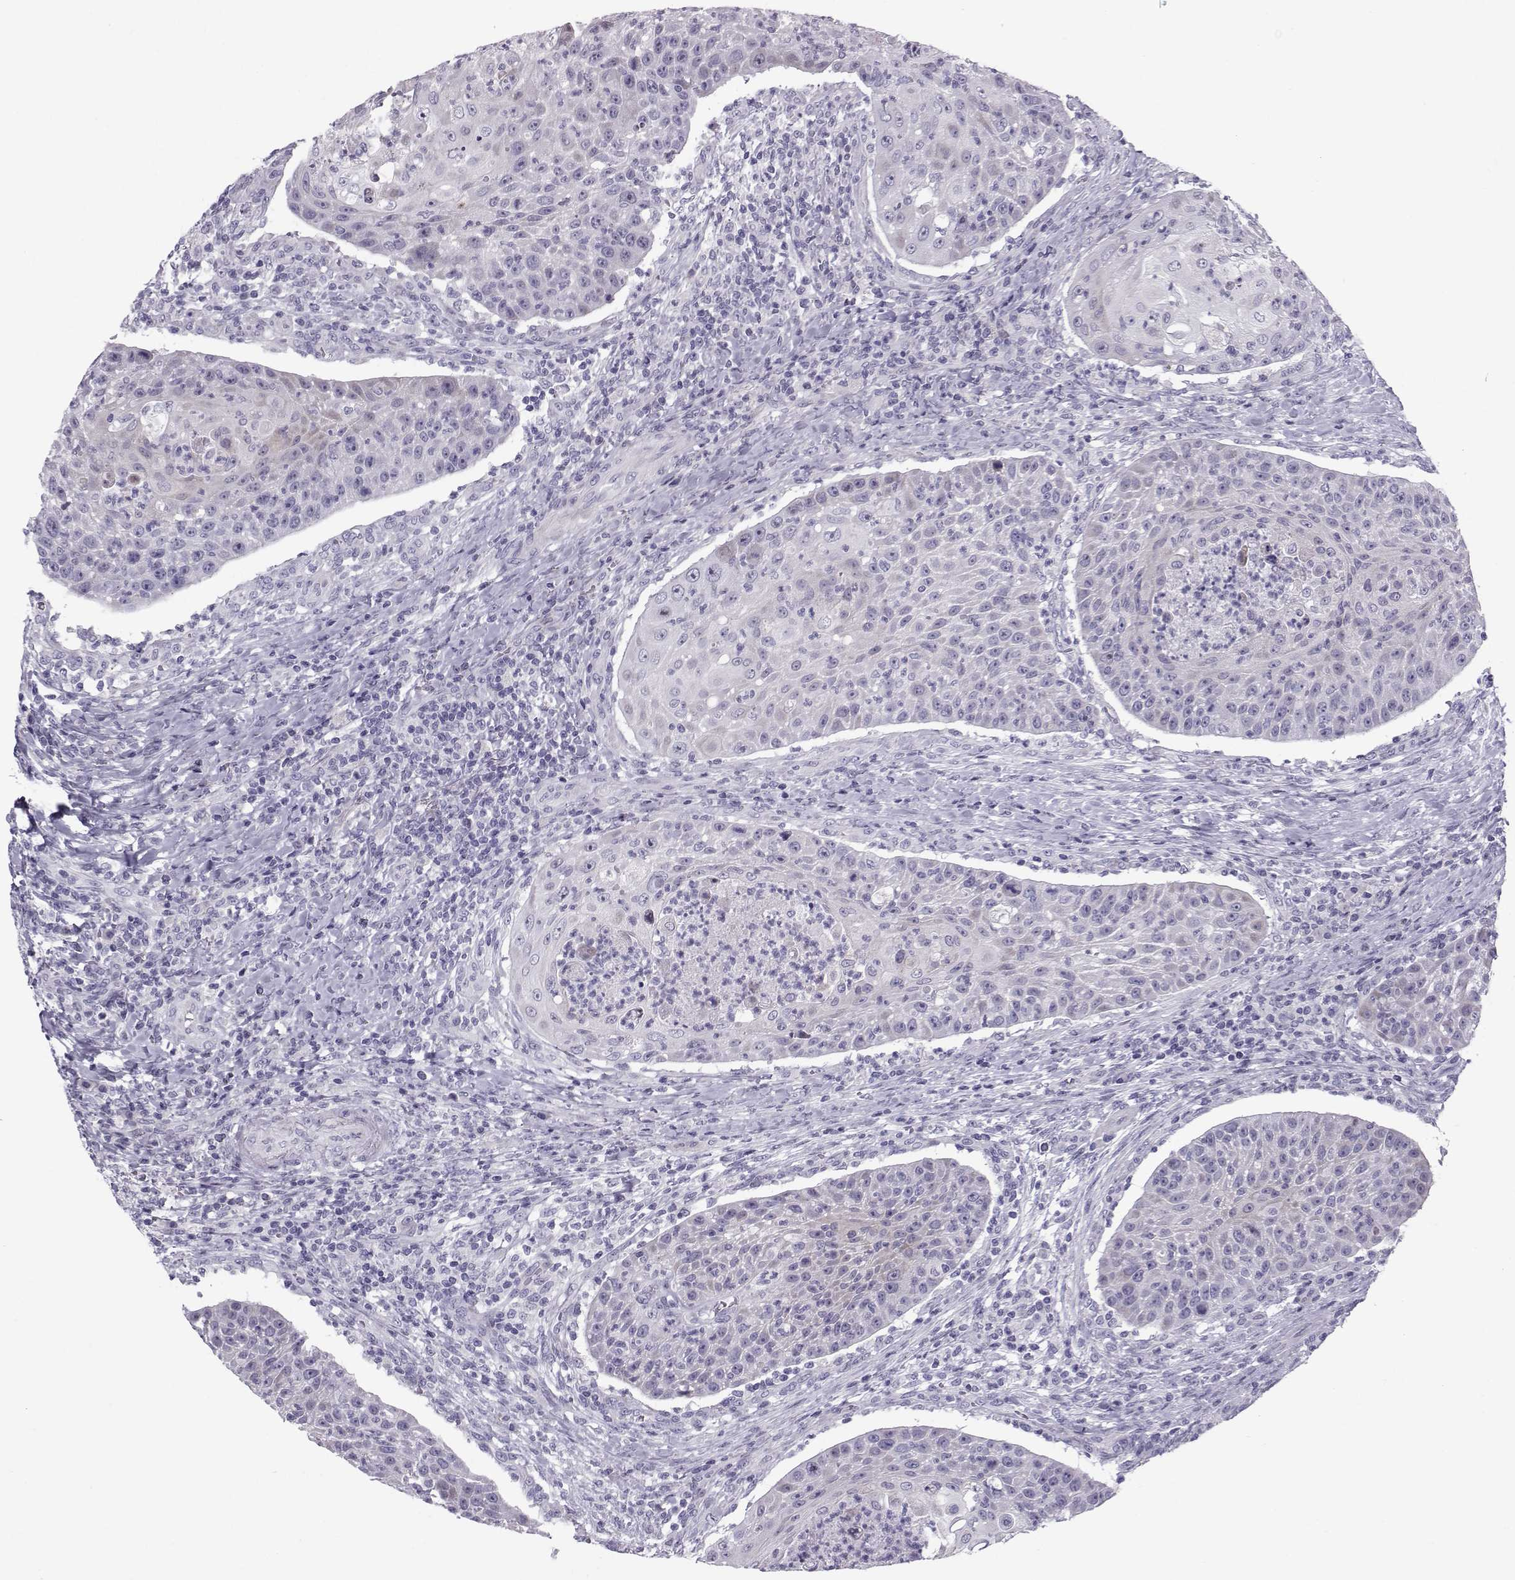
{"staining": {"intensity": "negative", "quantity": "none", "location": "none"}, "tissue": "head and neck cancer", "cell_type": "Tumor cells", "image_type": "cancer", "snomed": [{"axis": "morphology", "description": "Squamous cell carcinoma, NOS"}, {"axis": "topography", "description": "Head-Neck"}], "caption": "Head and neck cancer was stained to show a protein in brown. There is no significant staining in tumor cells.", "gene": "DMRT3", "patient": {"sex": "male", "age": 69}}